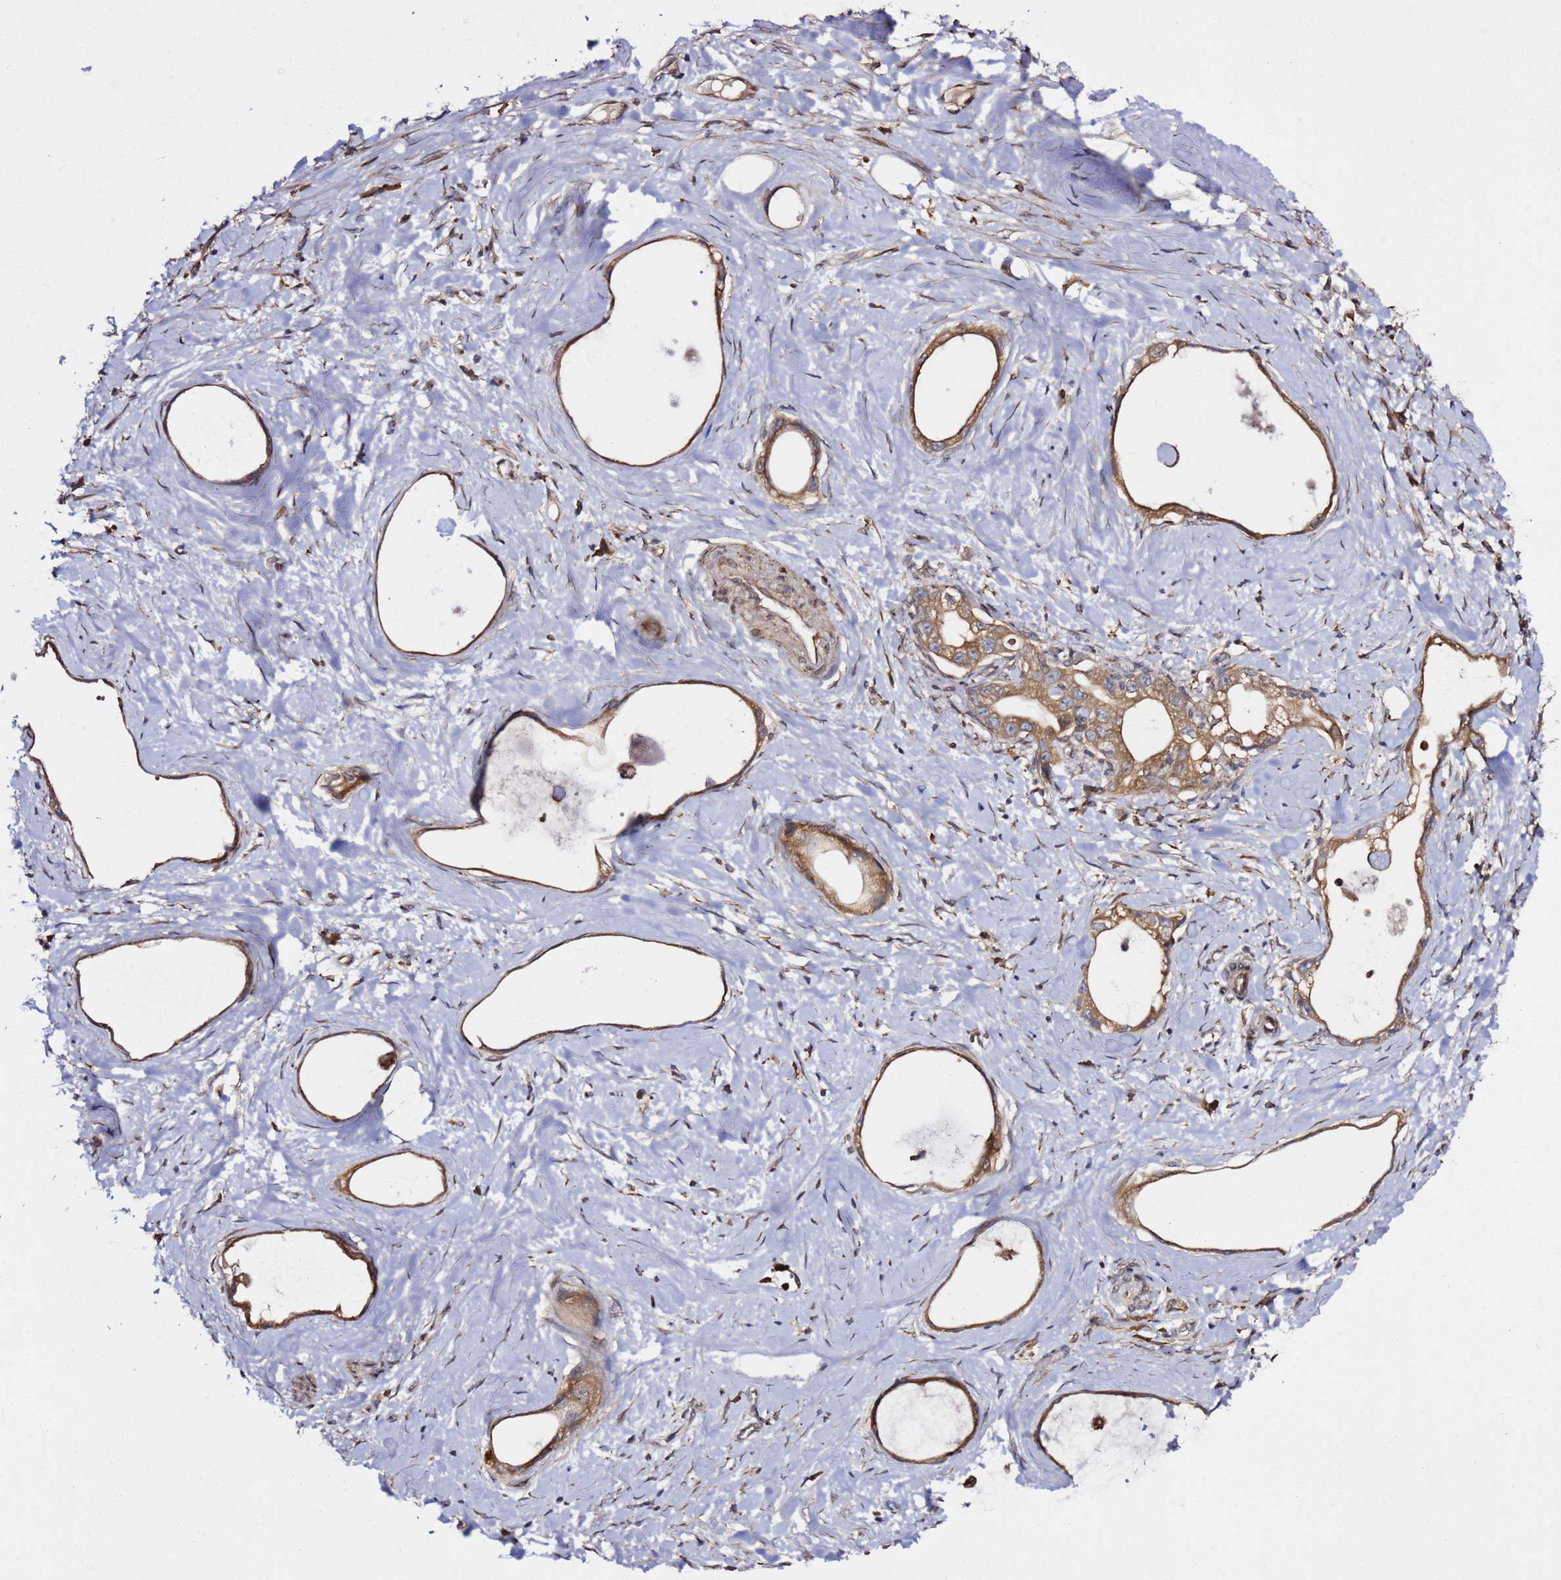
{"staining": {"intensity": "moderate", "quantity": ">75%", "location": "cytoplasmic/membranous"}, "tissue": "stomach cancer", "cell_type": "Tumor cells", "image_type": "cancer", "snomed": [{"axis": "morphology", "description": "Adenocarcinoma, NOS"}, {"axis": "topography", "description": "Stomach"}], "caption": "Human stomach adenocarcinoma stained with a brown dye displays moderate cytoplasmic/membranous positive positivity in about >75% of tumor cells.", "gene": "PRKAB2", "patient": {"sex": "male", "age": 55}}